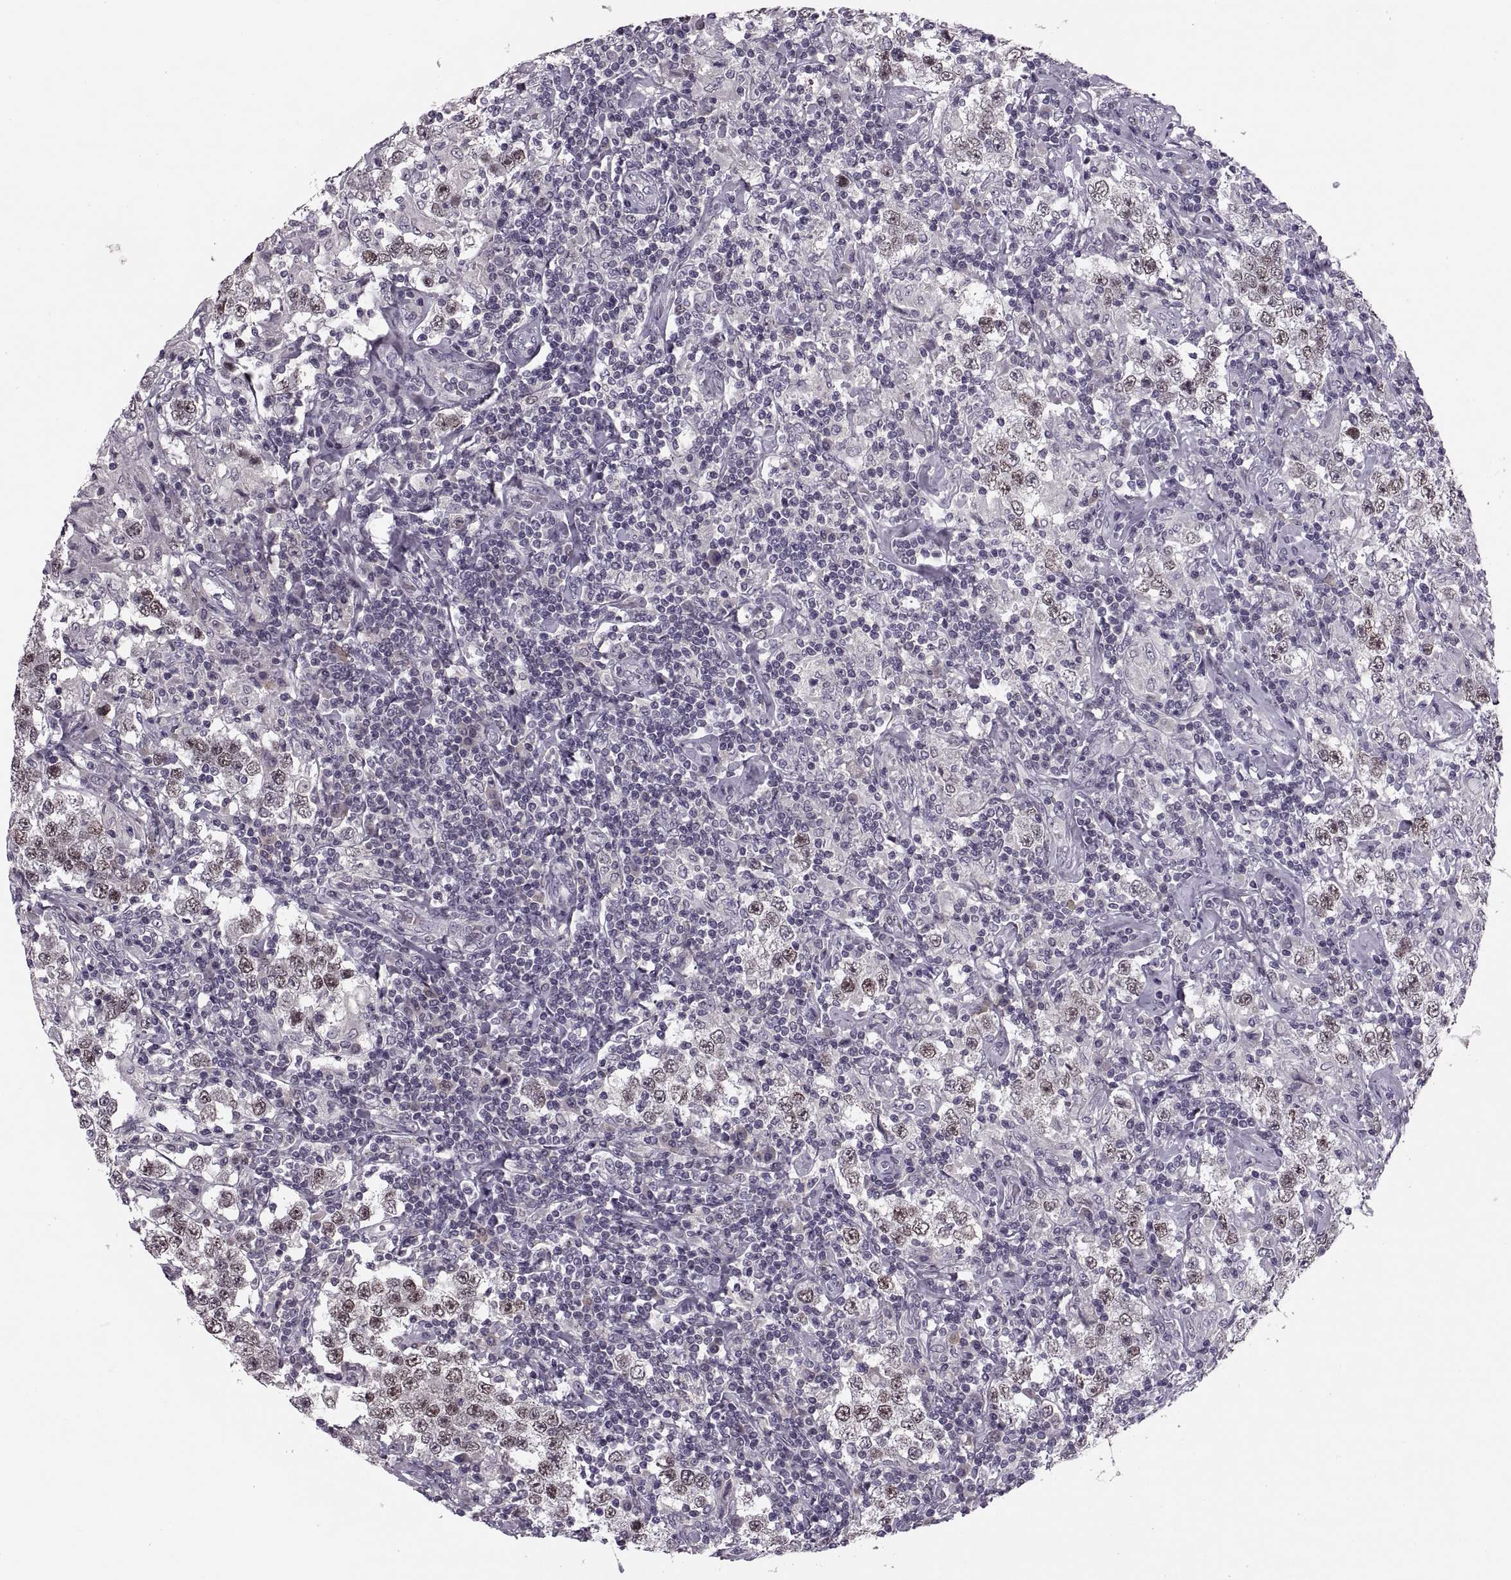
{"staining": {"intensity": "weak", "quantity": "25%-75%", "location": "nuclear"}, "tissue": "testis cancer", "cell_type": "Tumor cells", "image_type": "cancer", "snomed": [{"axis": "morphology", "description": "Seminoma, NOS"}, {"axis": "morphology", "description": "Carcinoma, Embryonal, NOS"}, {"axis": "topography", "description": "Testis"}], "caption": "About 25%-75% of tumor cells in human testis cancer reveal weak nuclear protein expression as visualized by brown immunohistochemical staining.", "gene": "CACNA1F", "patient": {"sex": "male", "age": 41}}